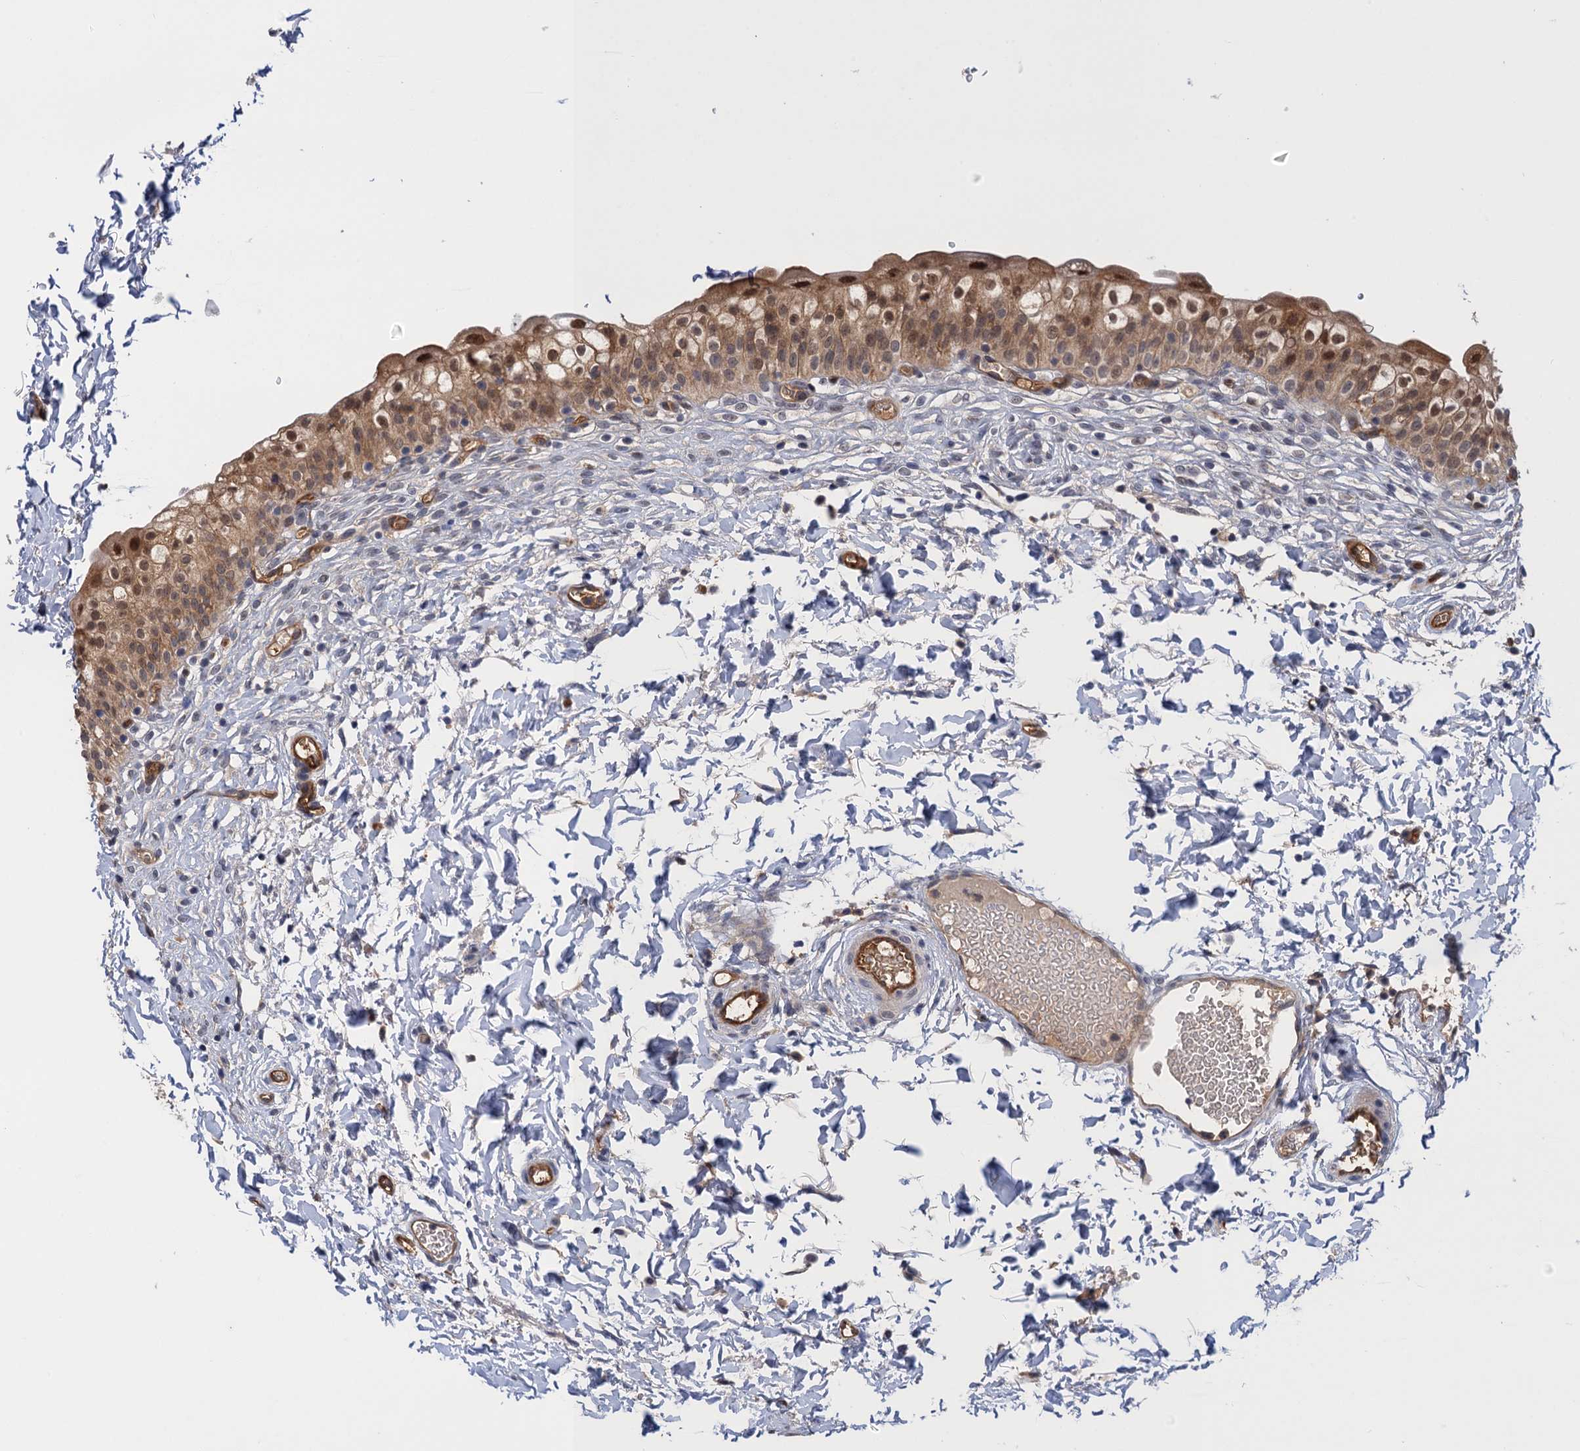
{"staining": {"intensity": "moderate", "quantity": ">75%", "location": "cytoplasmic/membranous,nuclear"}, "tissue": "urinary bladder", "cell_type": "Urothelial cells", "image_type": "normal", "snomed": [{"axis": "morphology", "description": "Normal tissue, NOS"}, {"axis": "topography", "description": "Urinary bladder"}], "caption": "A high-resolution histopathology image shows immunohistochemistry staining of unremarkable urinary bladder, which shows moderate cytoplasmic/membranous,nuclear positivity in about >75% of urothelial cells. The protein of interest is shown in brown color, while the nuclei are stained blue.", "gene": "NEK8", "patient": {"sex": "male", "age": 55}}